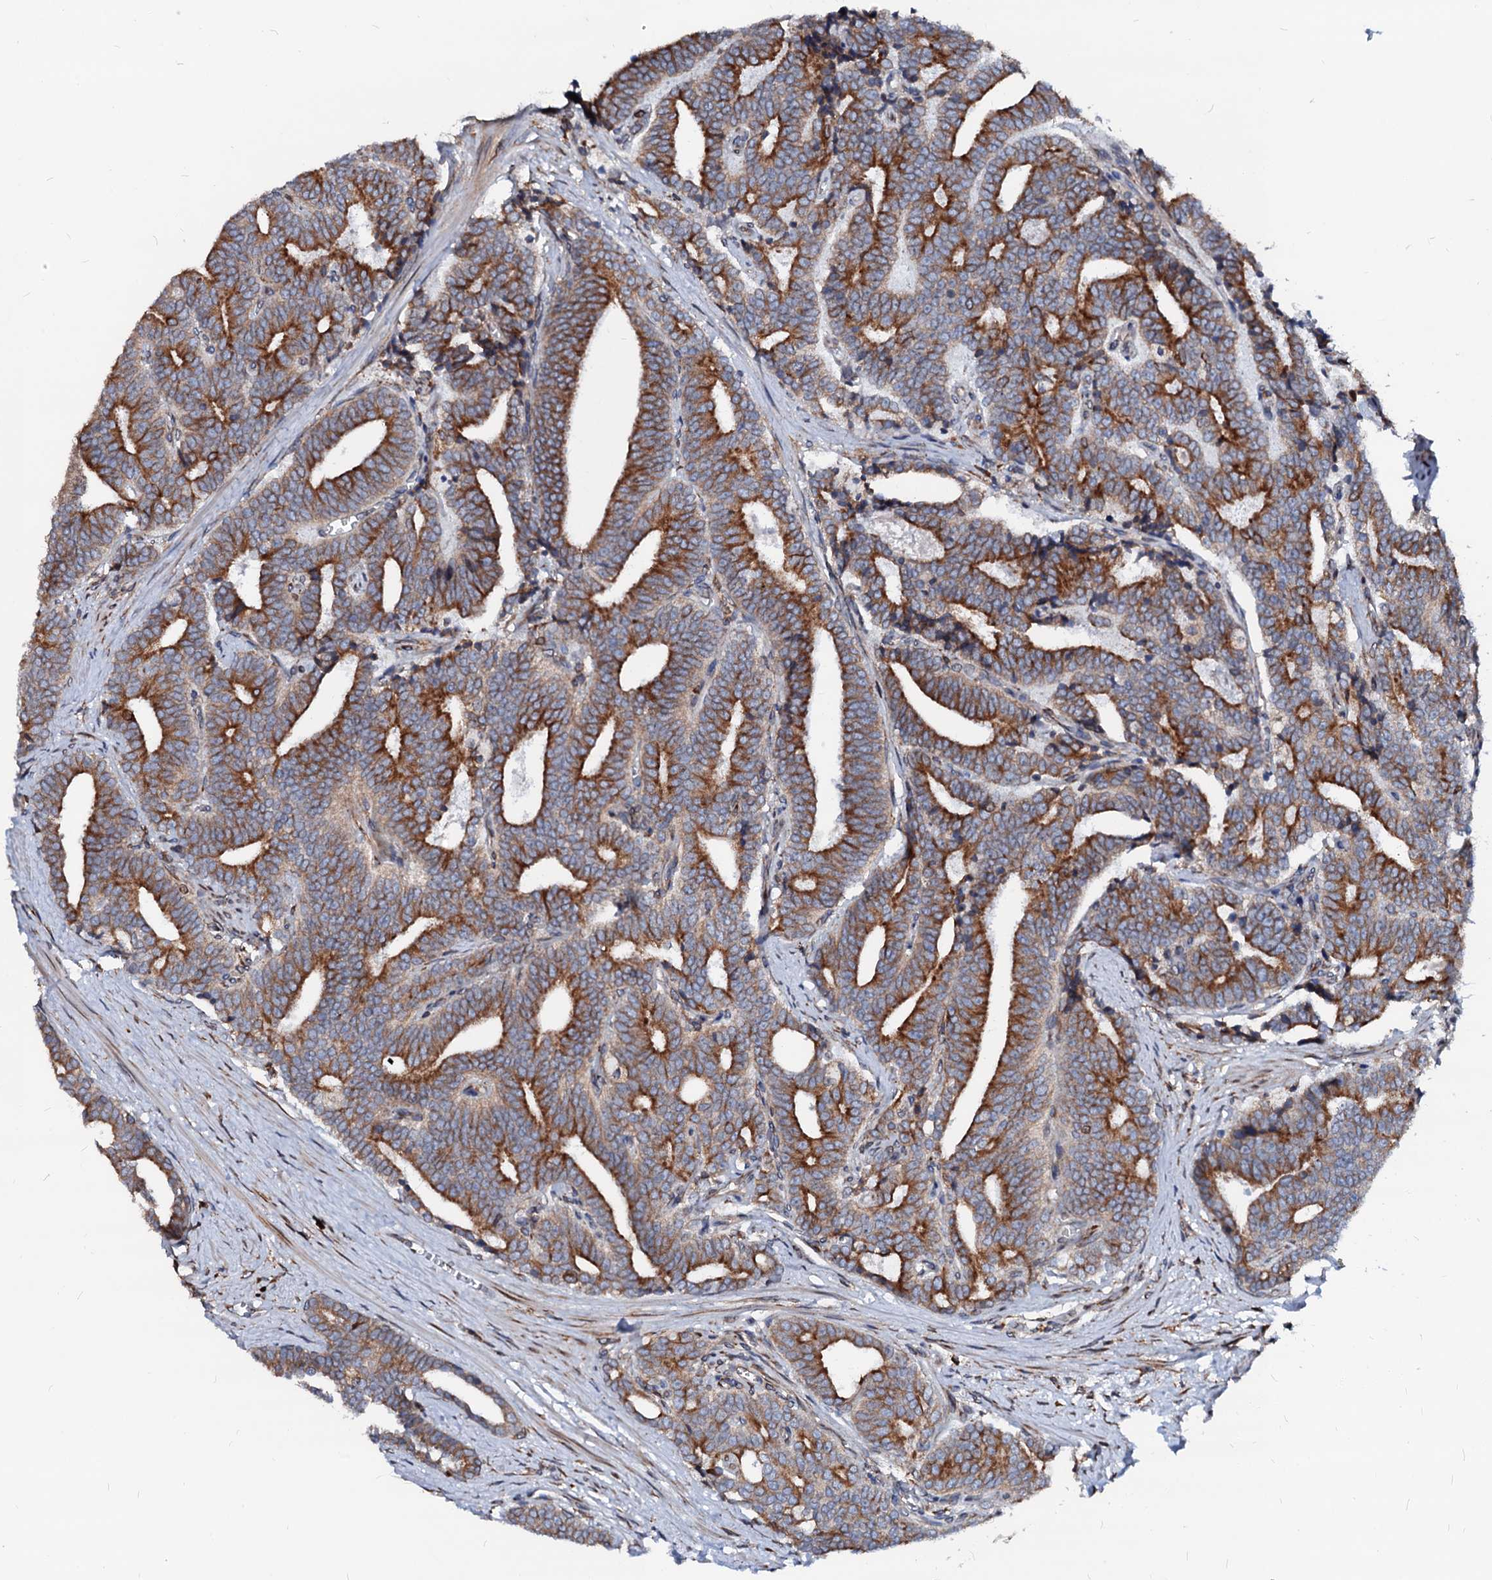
{"staining": {"intensity": "moderate", "quantity": ">75%", "location": "cytoplasmic/membranous"}, "tissue": "prostate cancer", "cell_type": "Tumor cells", "image_type": "cancer", "snomed": [{"axis": "morphology", "description": "Adenocarcinoma, High grade"}, {"axis": "topography", "description": "Prostate and seminal vesicle, NOS"}], "caption": "Human adenocarcinoma (high-grade) (prostate) stained with a brown dye shows moderate cytoplasmic/membranous positive staining in about >75% of tumor cells.", "gene": "DERL1", "patient": {"sex": "male", "age": 67}}